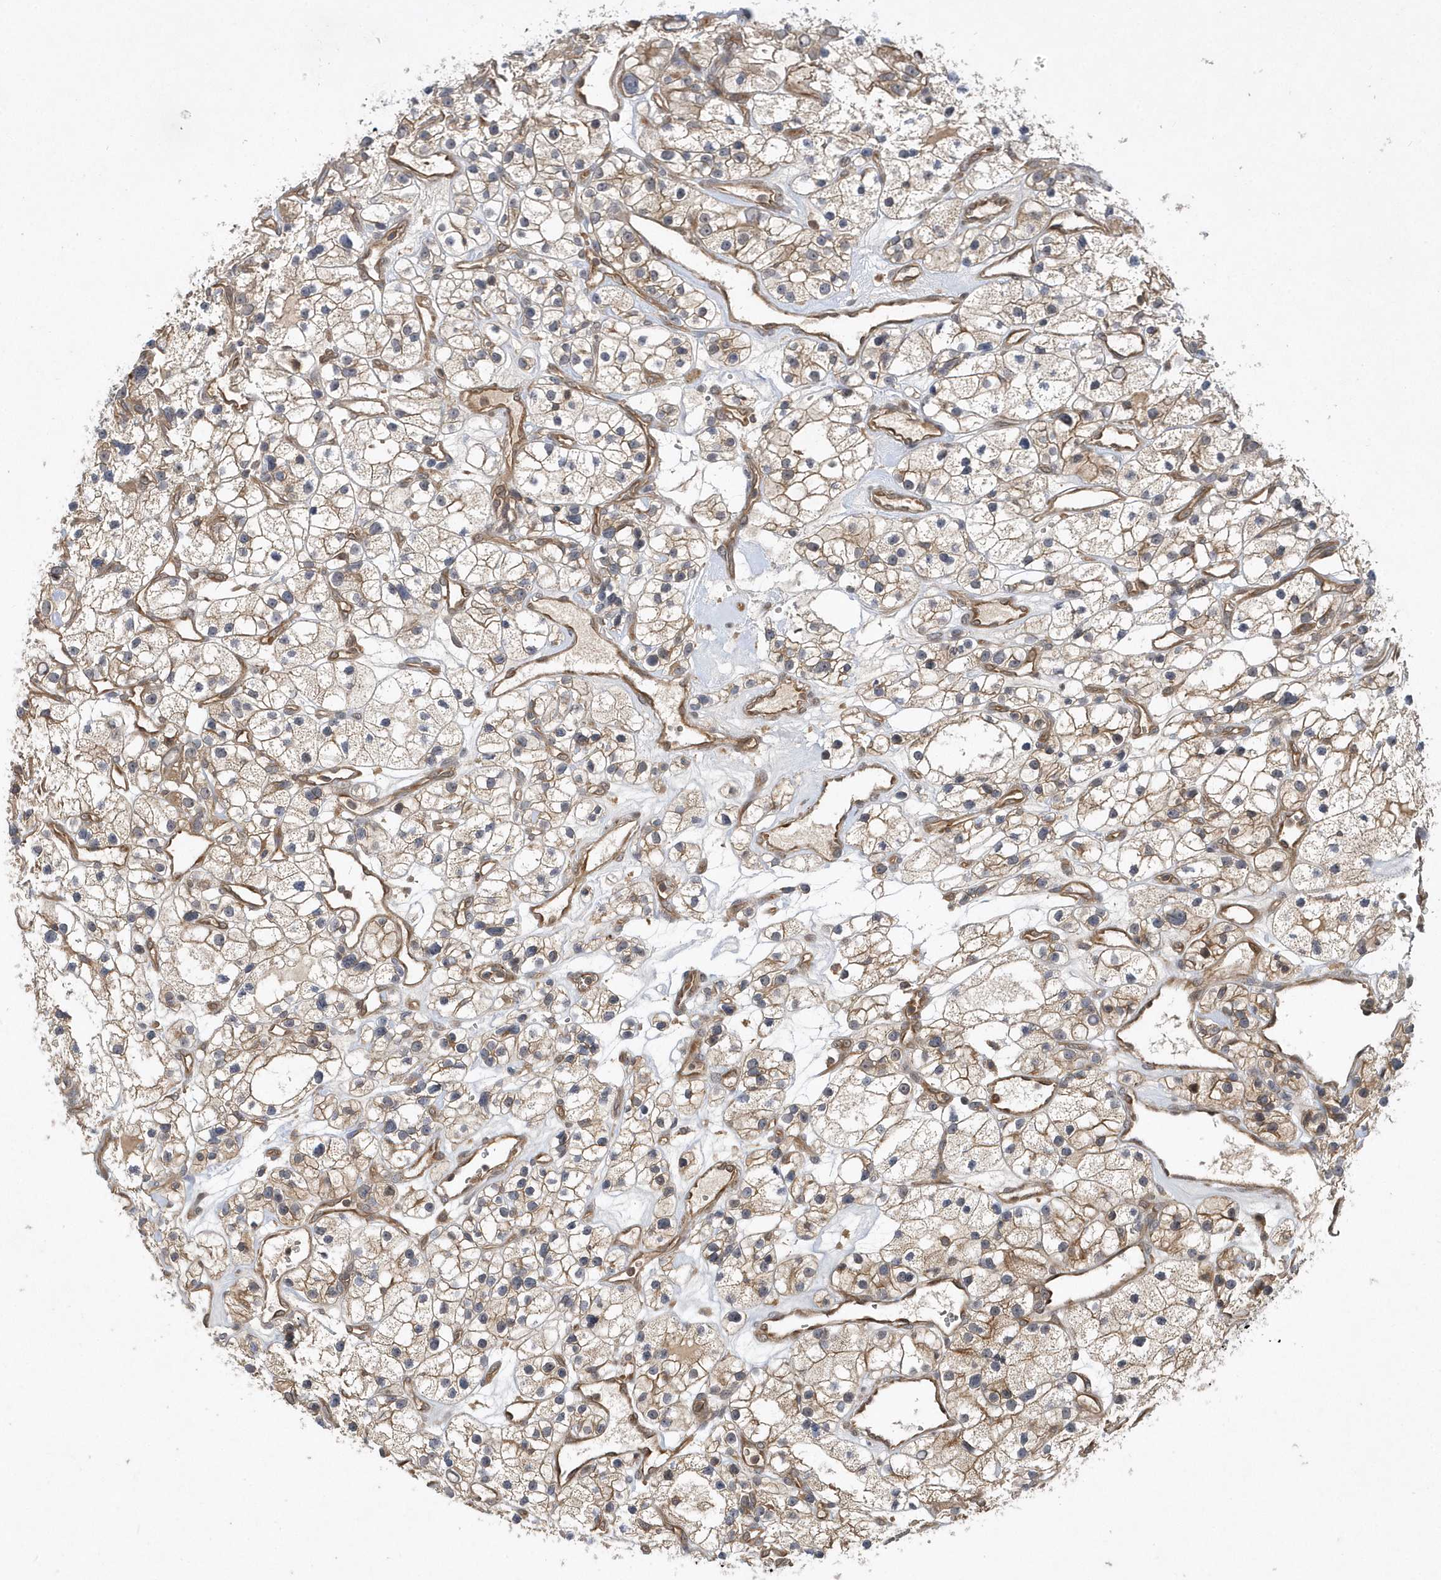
{"staining": {"intensity": "weak", "quantity": ">75%", "location": "cytoplasmic/membranous"}, "tissue": "renal cancer", "cell_type": "Tumor cells", "image_type": "cancer", "snomed": [{"axis": "morphology", "description": "Adenocarcinoma, NOS"}, {"axis": "topography", "description": "Kidney"}], "caption": "Protein expression by immunohistochemistry (IHC) reveals weak cytoplasmic/membranous expression in about >75% of tumor cells in renal adenocarcinoma.", "gene": "GFM2", "patient": {"sex": "female", "age": 57}}